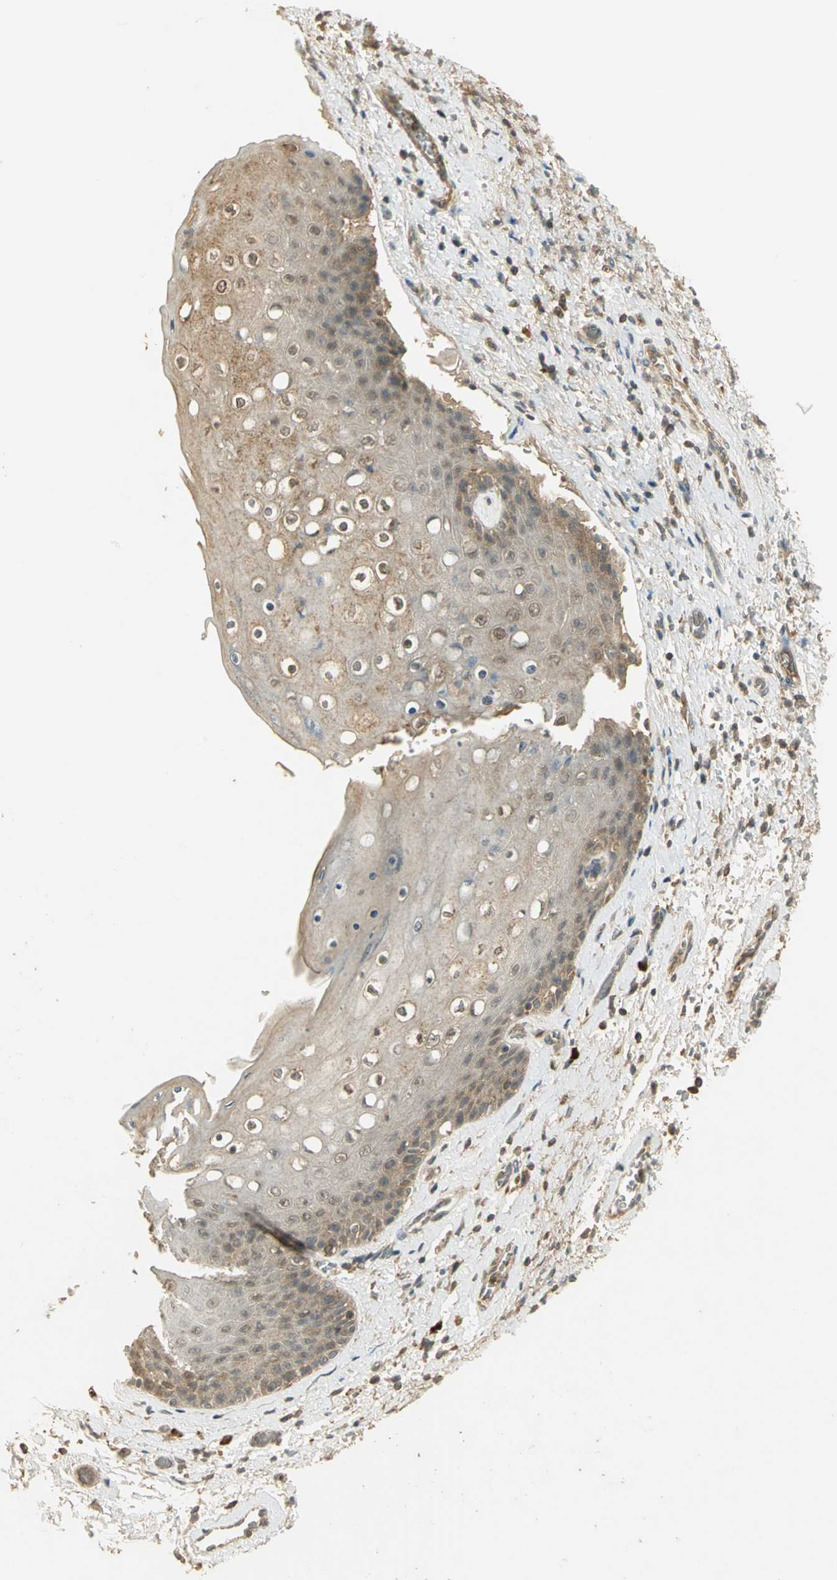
{"staining": {"intensity": "weak", "quantity": ">75%", "location": "cytoplasmic/membranous"}, "tissue": "skin", "cell_type": "Epidermal cells", "image_type": "normal", "snomed": [{"axis": "morphology", "description": "Normal tissue, NOS"}, {"axis": "topography", "description": "Anal"}], "caption": "High-power microscopy captured an immunohistochemistry (IHC) micrograph of unremarkable skin, revealing weak cytoplasmic/membranous staining in approximately >75% of epidermal cells. (Brightfield microscopy of DAB IHC at high magnification).", "gene": "KEAP1", "patient": {"sex": "female", "age": 46}}